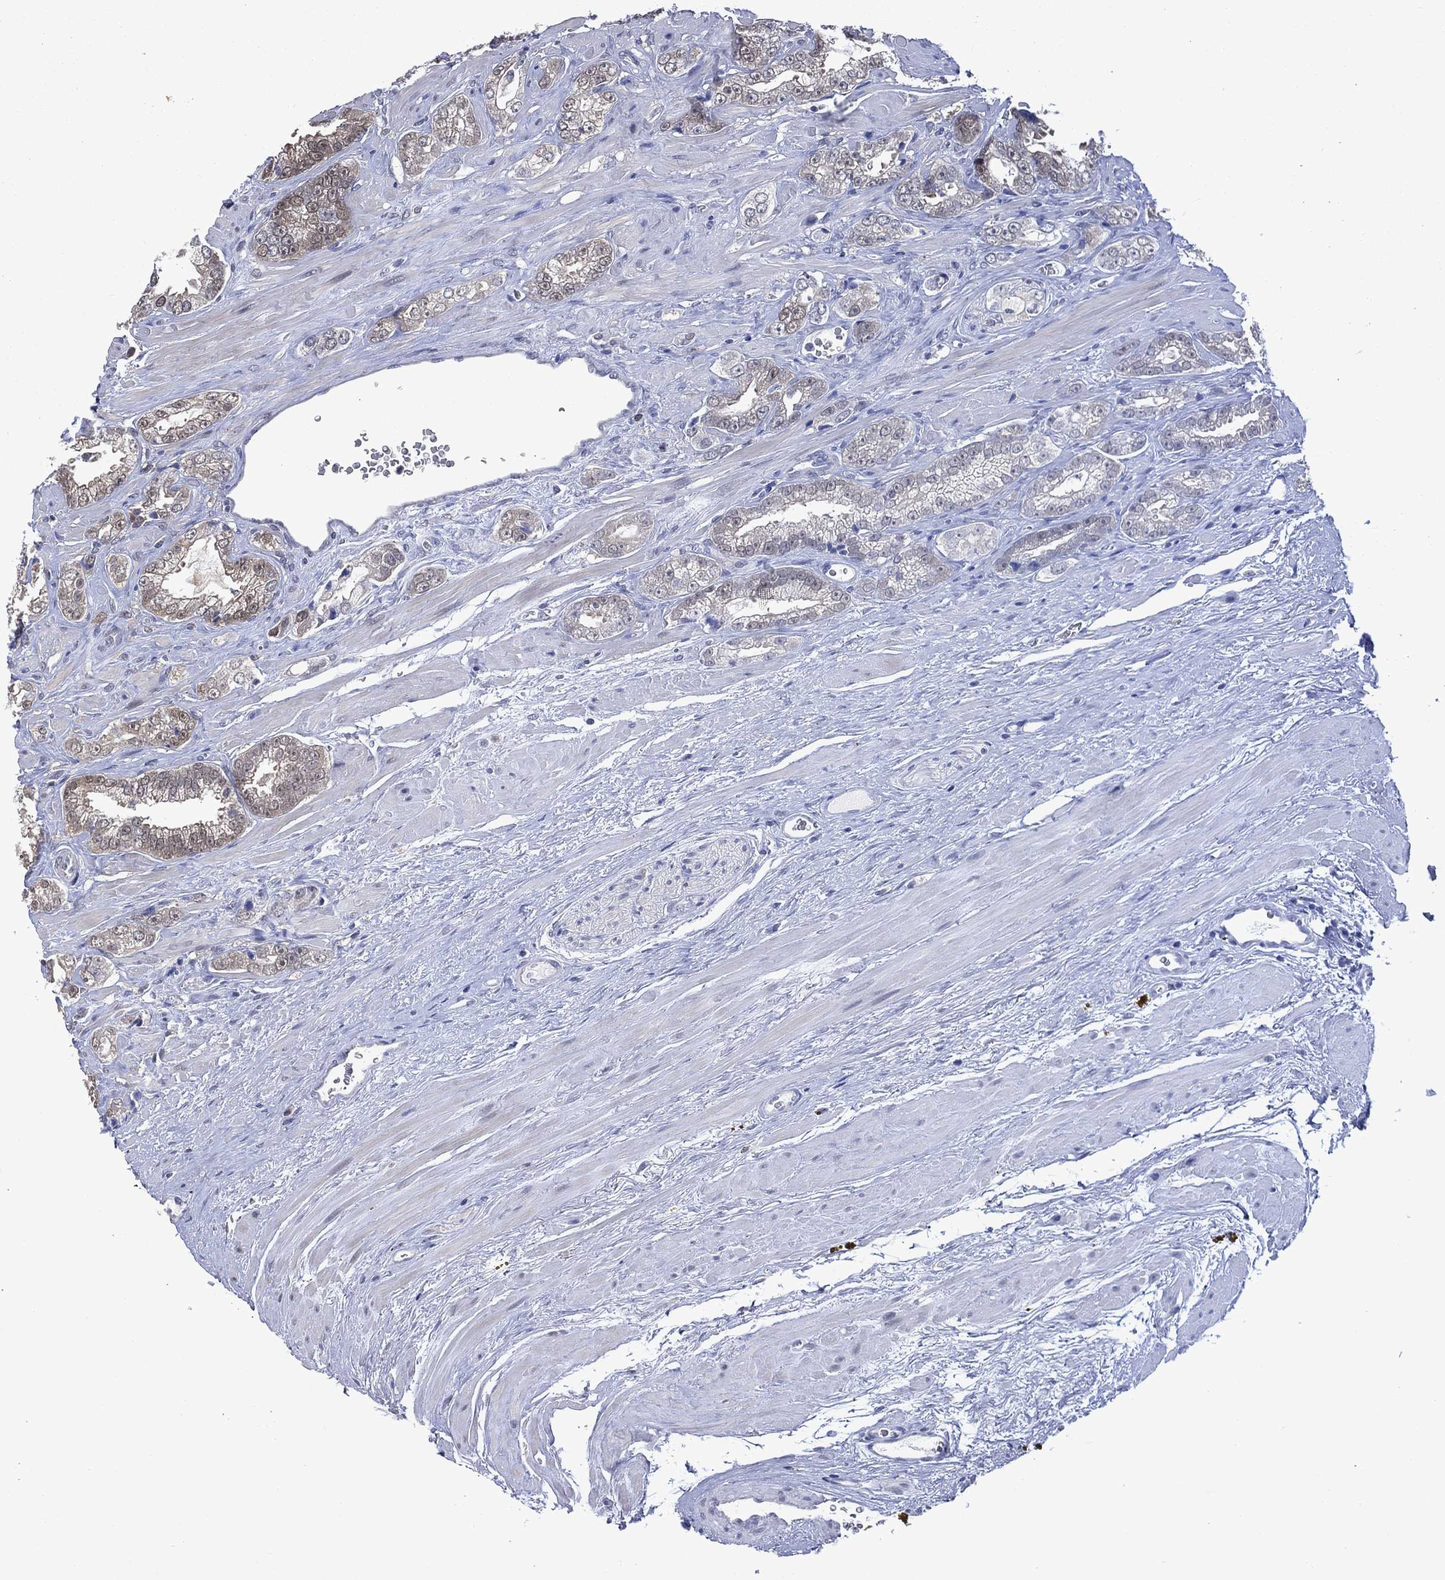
{"staining": {"intensity": "moderate", "quantity": "<25%", "location": "cytoplasmic/membranous"}, "tissue": "prostate cancer", "cell_type": "Tumor cells", "image_type": "cancer", "snomed": [{"axis": "morphology", "description": "Adenocarcinoma, NOS"}, {"axis": "topography", "description": "Prostate"}], "caption": "Immunohistochemistry histopathology image of human prostate cancer (adenocarcinoma) stained for a protein (brown), which shows low levels of moderate cytoplasmic/membranous staining in approximately <25% of tumor cells.", "gene": "MTAP", "patient": {"sex": "male", "age": 67}}